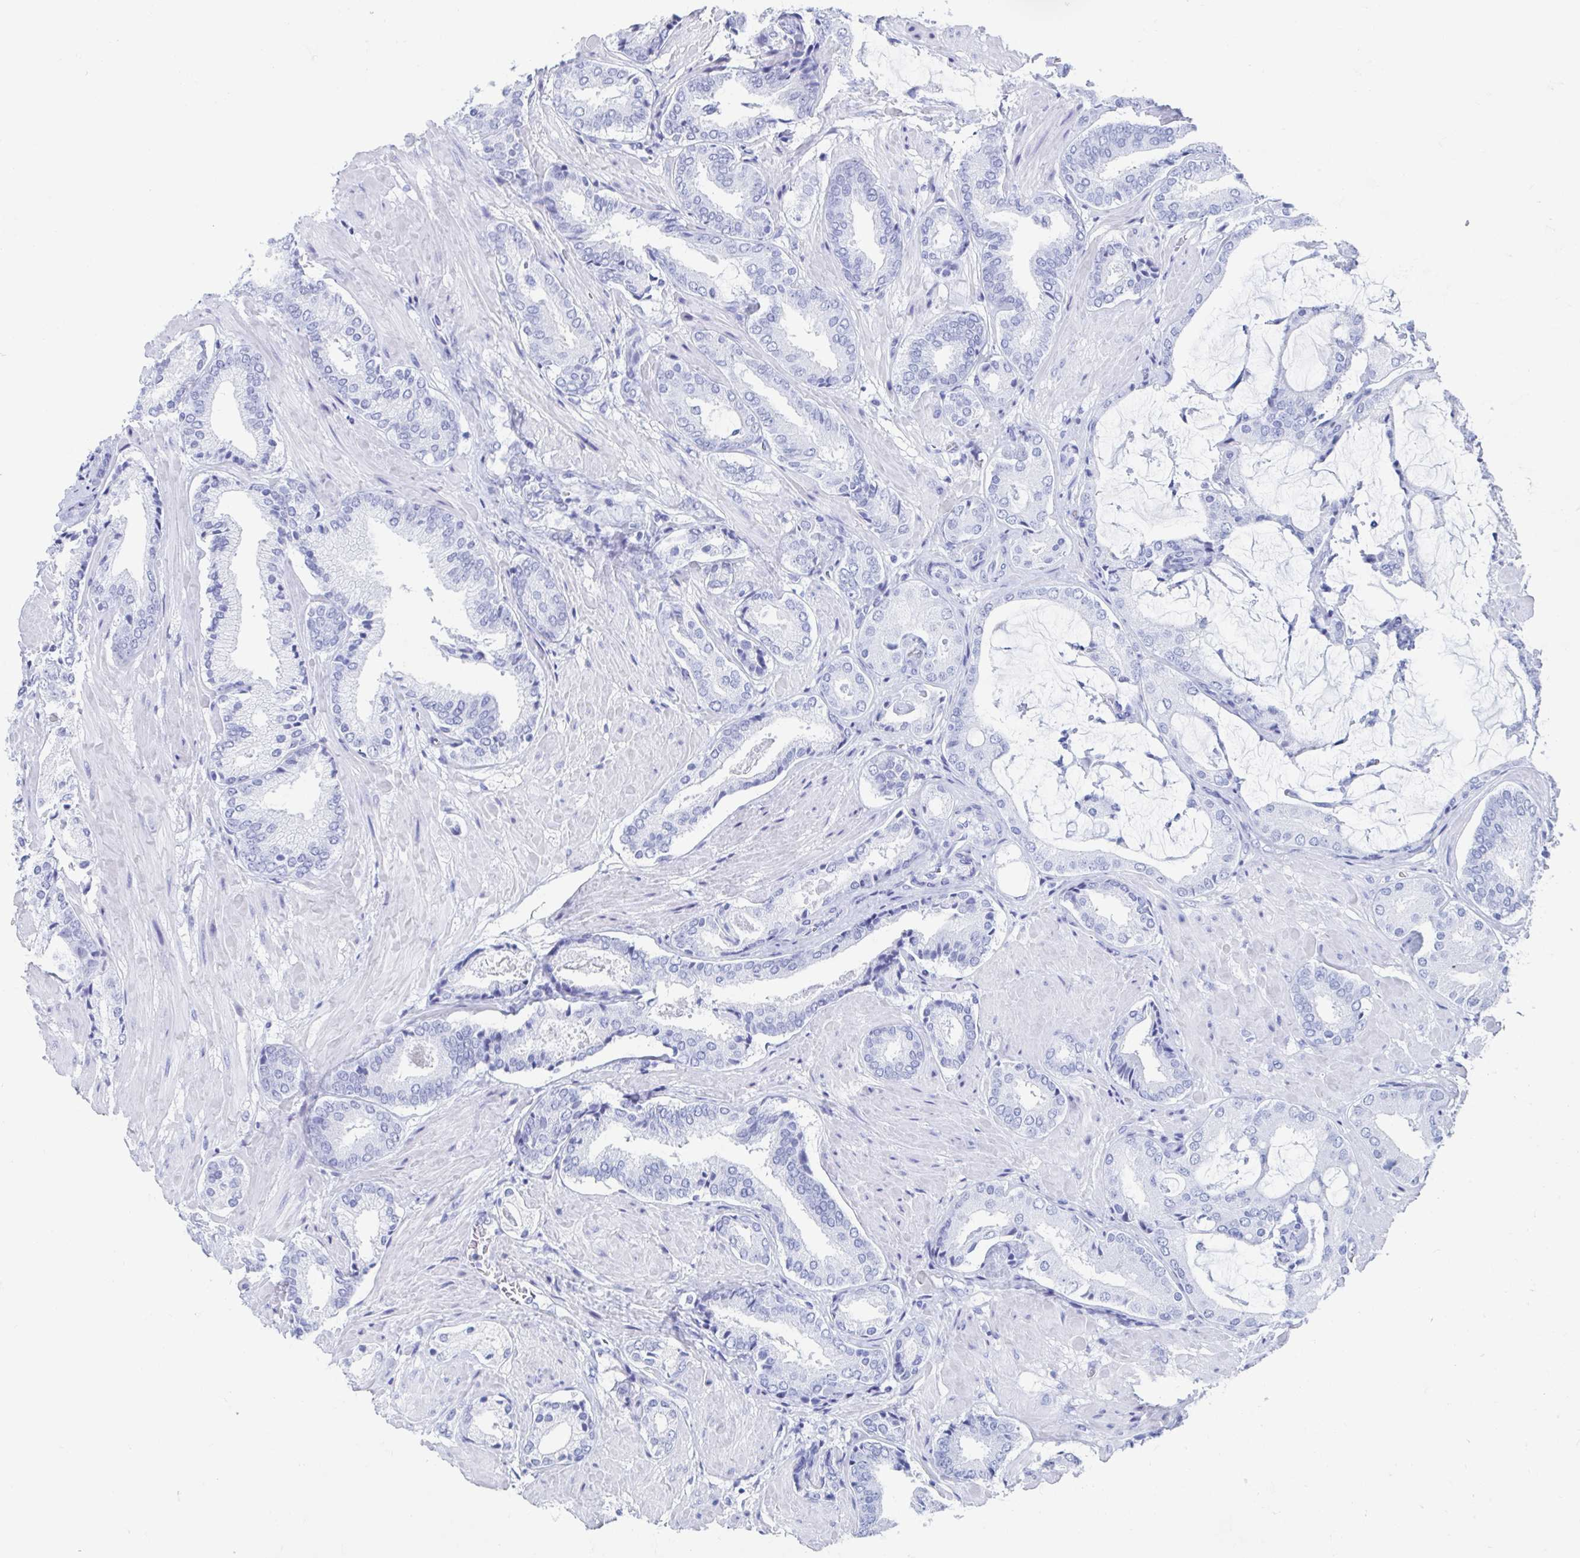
{"staining": {"intensity": "negative", "quantity": "none", "location": "none"}, "tissue": "prostate cancer", "cell_type": "Tumor cells", "image_type": "cancer", "snomed": [{"axis": "morphology", "description": "Adenocarcinoma, High grade"}, {"axis": "topography", "description": "Prostate"}], "caption": "Tumor cells are negative for protein expression in human prostate cancer.", "gene": "HDGFL1", "patient": {"sex": "male", "age": 56}}